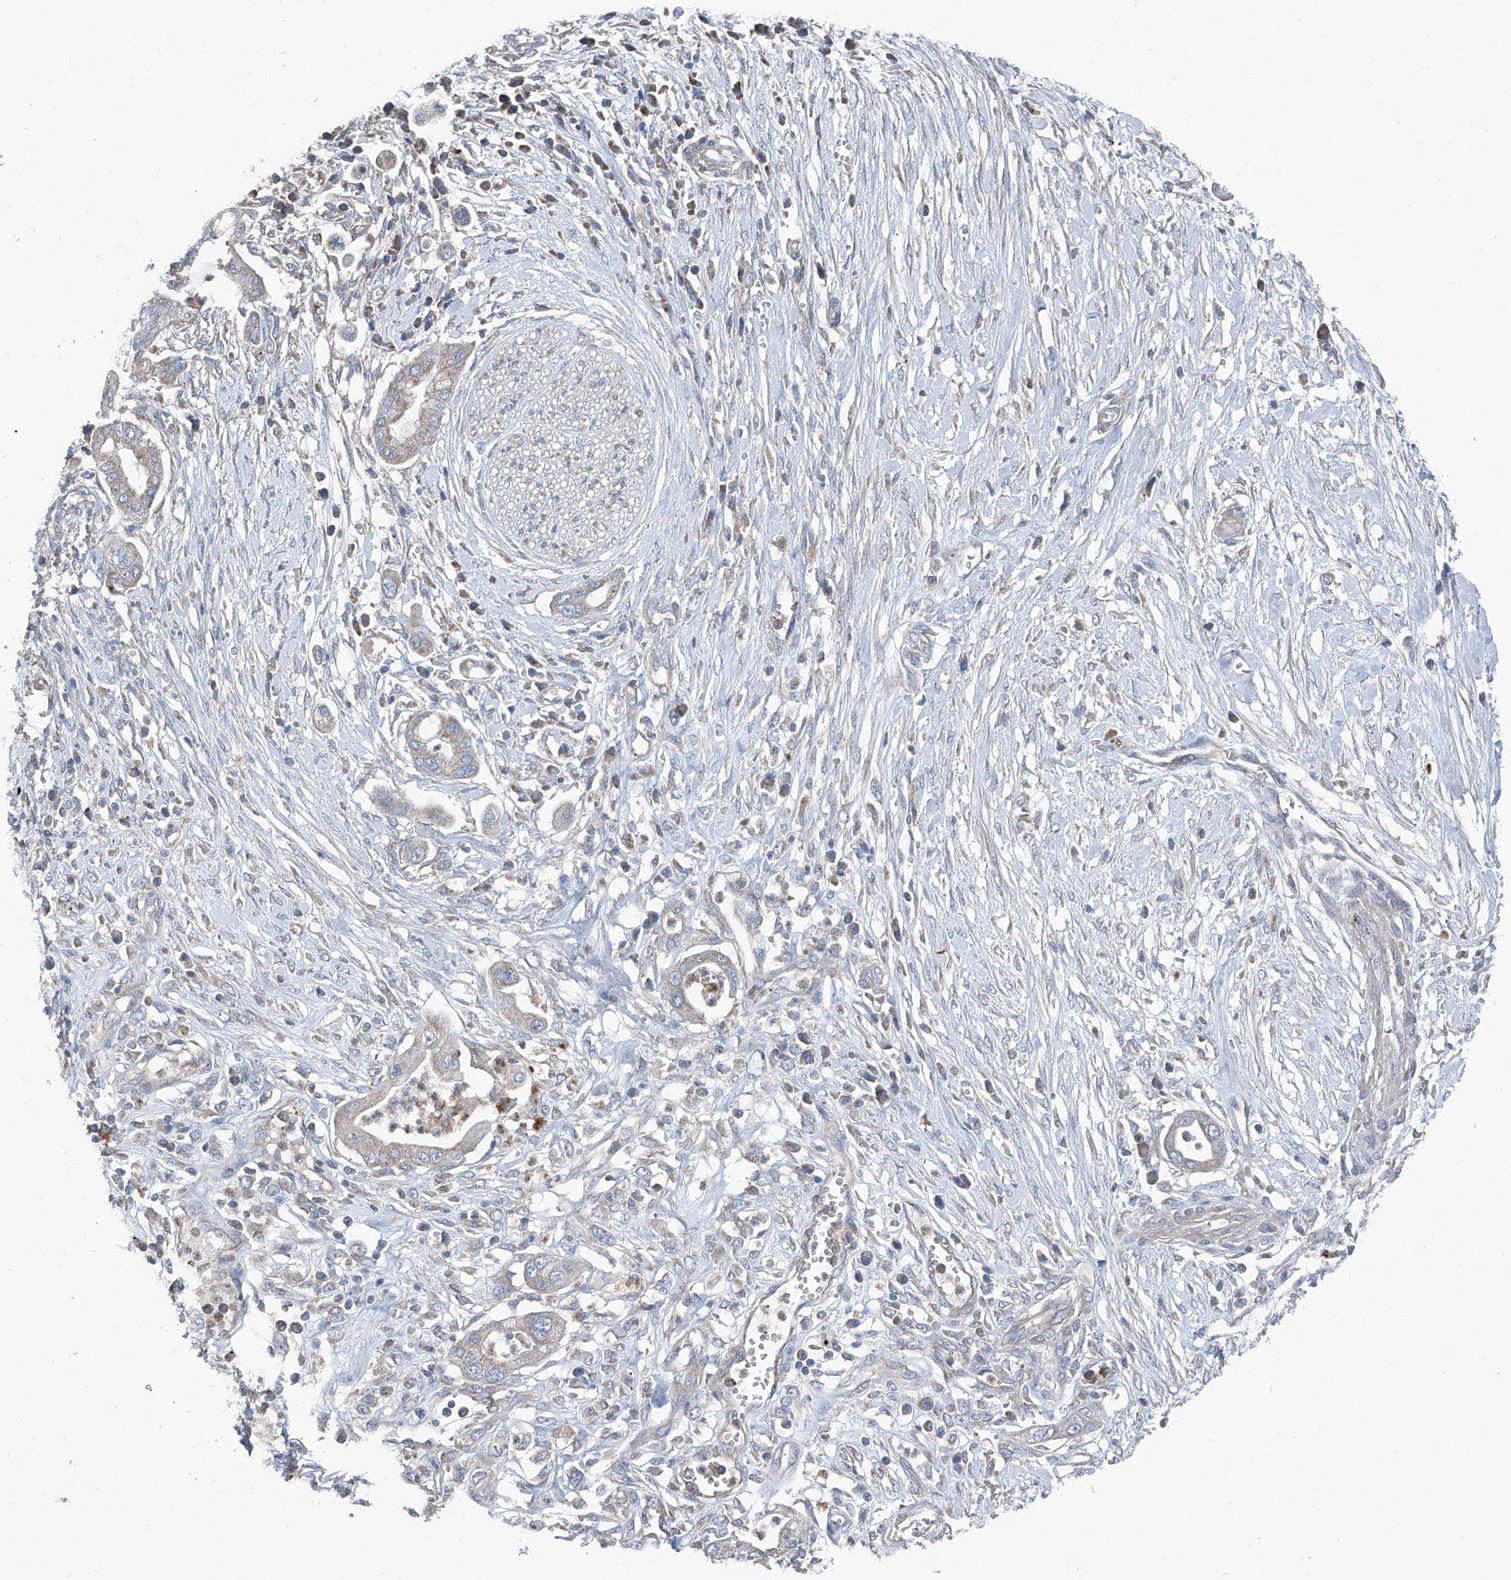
{"staining": {"intensity": "negative", "quantity": "none", "location": "none"}, "tissue": "pancreatic cancer", "cell_type": "Tumor cells", "image_type": "cancer", "snomed": [{"axis": "morphology", "description": "Adenocarcinoma, NOS"}, {"axis": "topography", "description": "Pancreas"}], "caption": "An immunohistochemistry histopathology image of pancreatic adenocarcinoma is shown. There is no staining in tumor cells of pancreatic adenocarcinoma.", "gene": "GPAT3", "patient": {"sex": "male", "age": 68}}